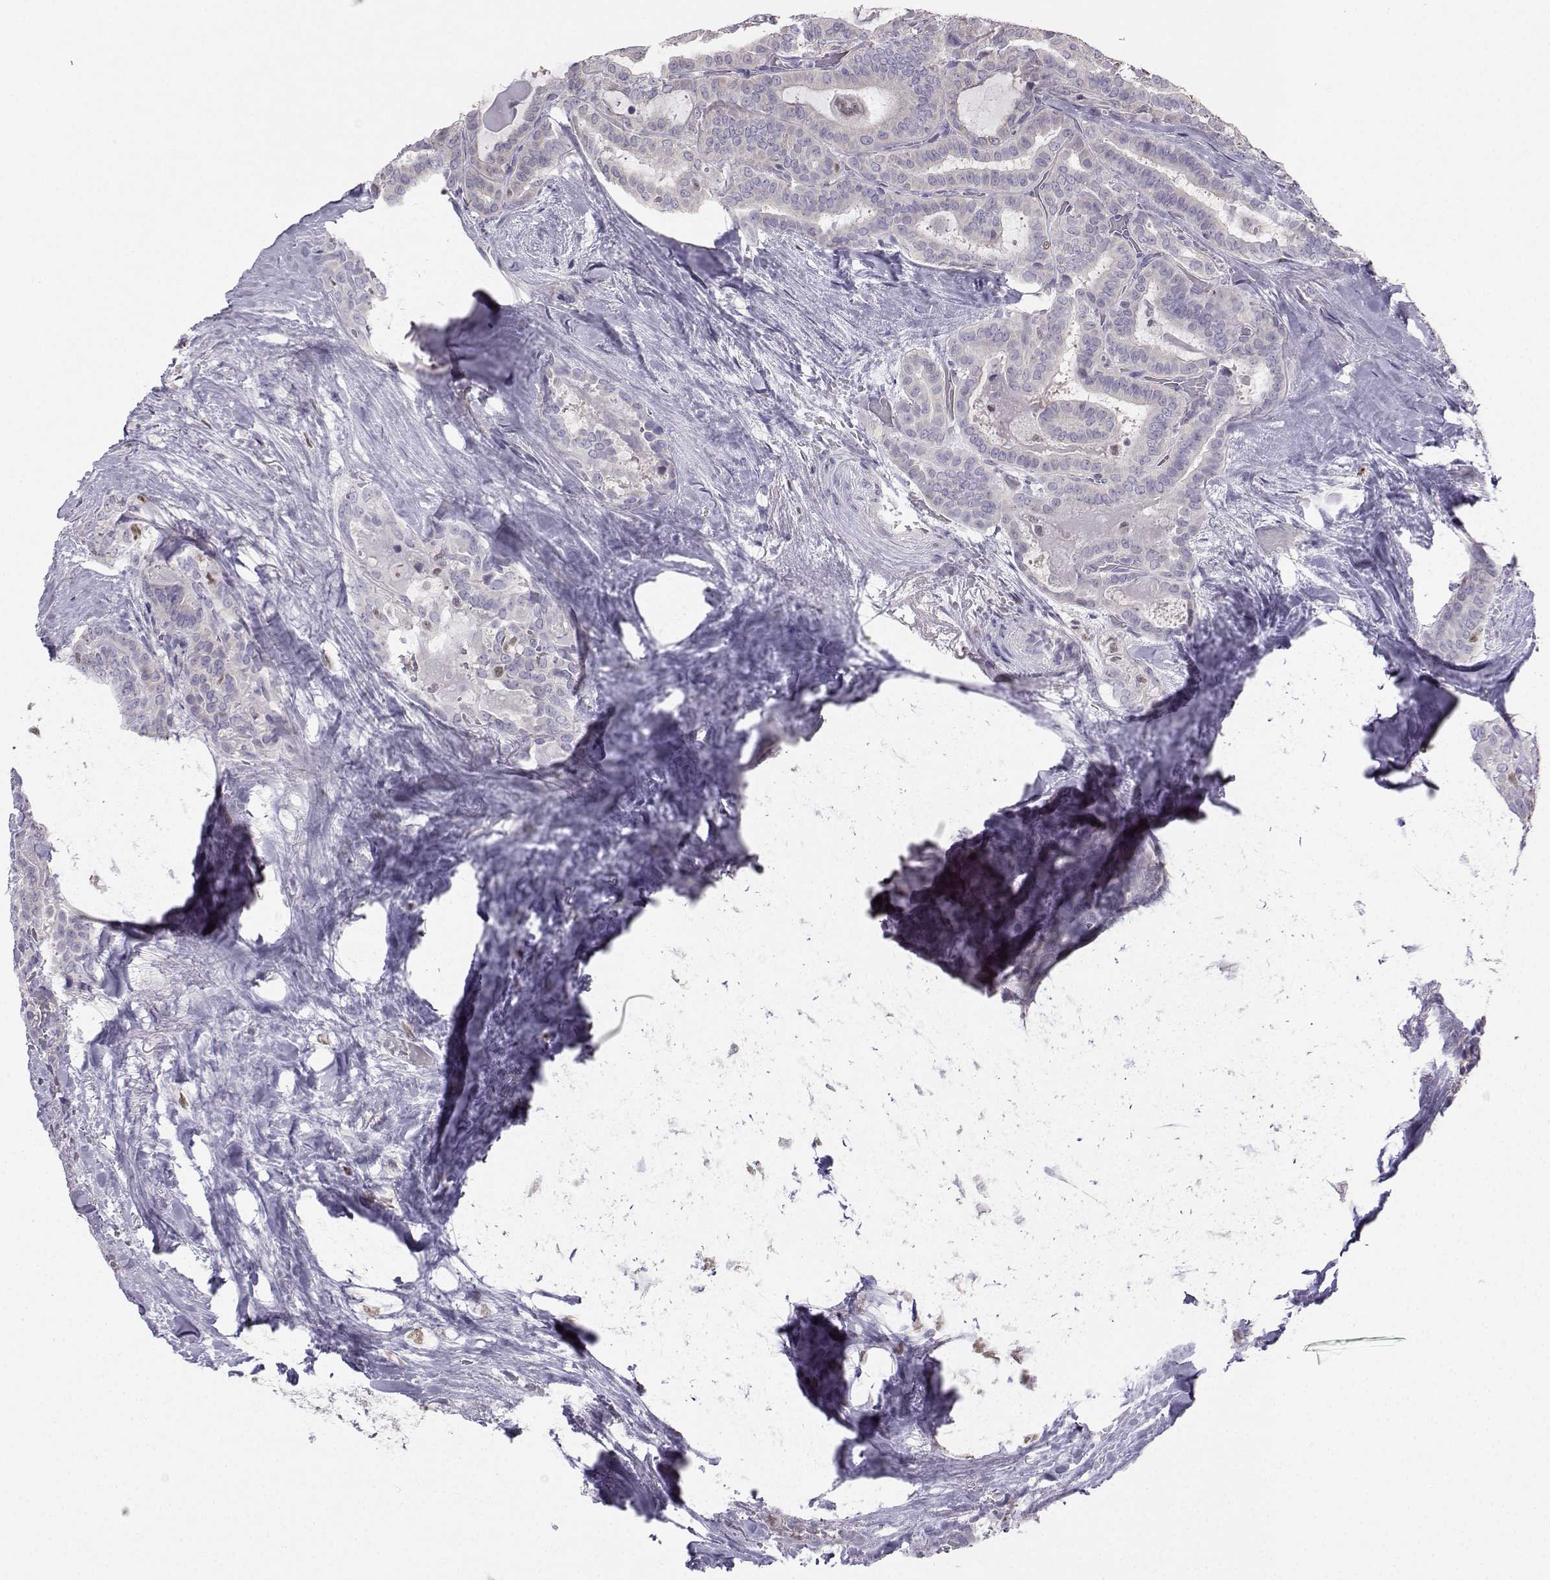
{"staining": {"intensity": "weak", "quantity": "<25%", "location": "cytoplasmic/membranous"}, "tissue": "thyroid cancer", "cell_type": "Tumor cells", "image_type": "cancer", "snomed": [{"axis": "morphology", "description": "Papillary adenocarcinoma, NOS"}, {"axis": "topography", "description": "Thyroid gland"}], "caption": "The image reveals no staining of tumor cells in thyroid papillary adenocarcinoma.", "gene": "DCLK3", "patient": {"sex": "female", "age": 39}}